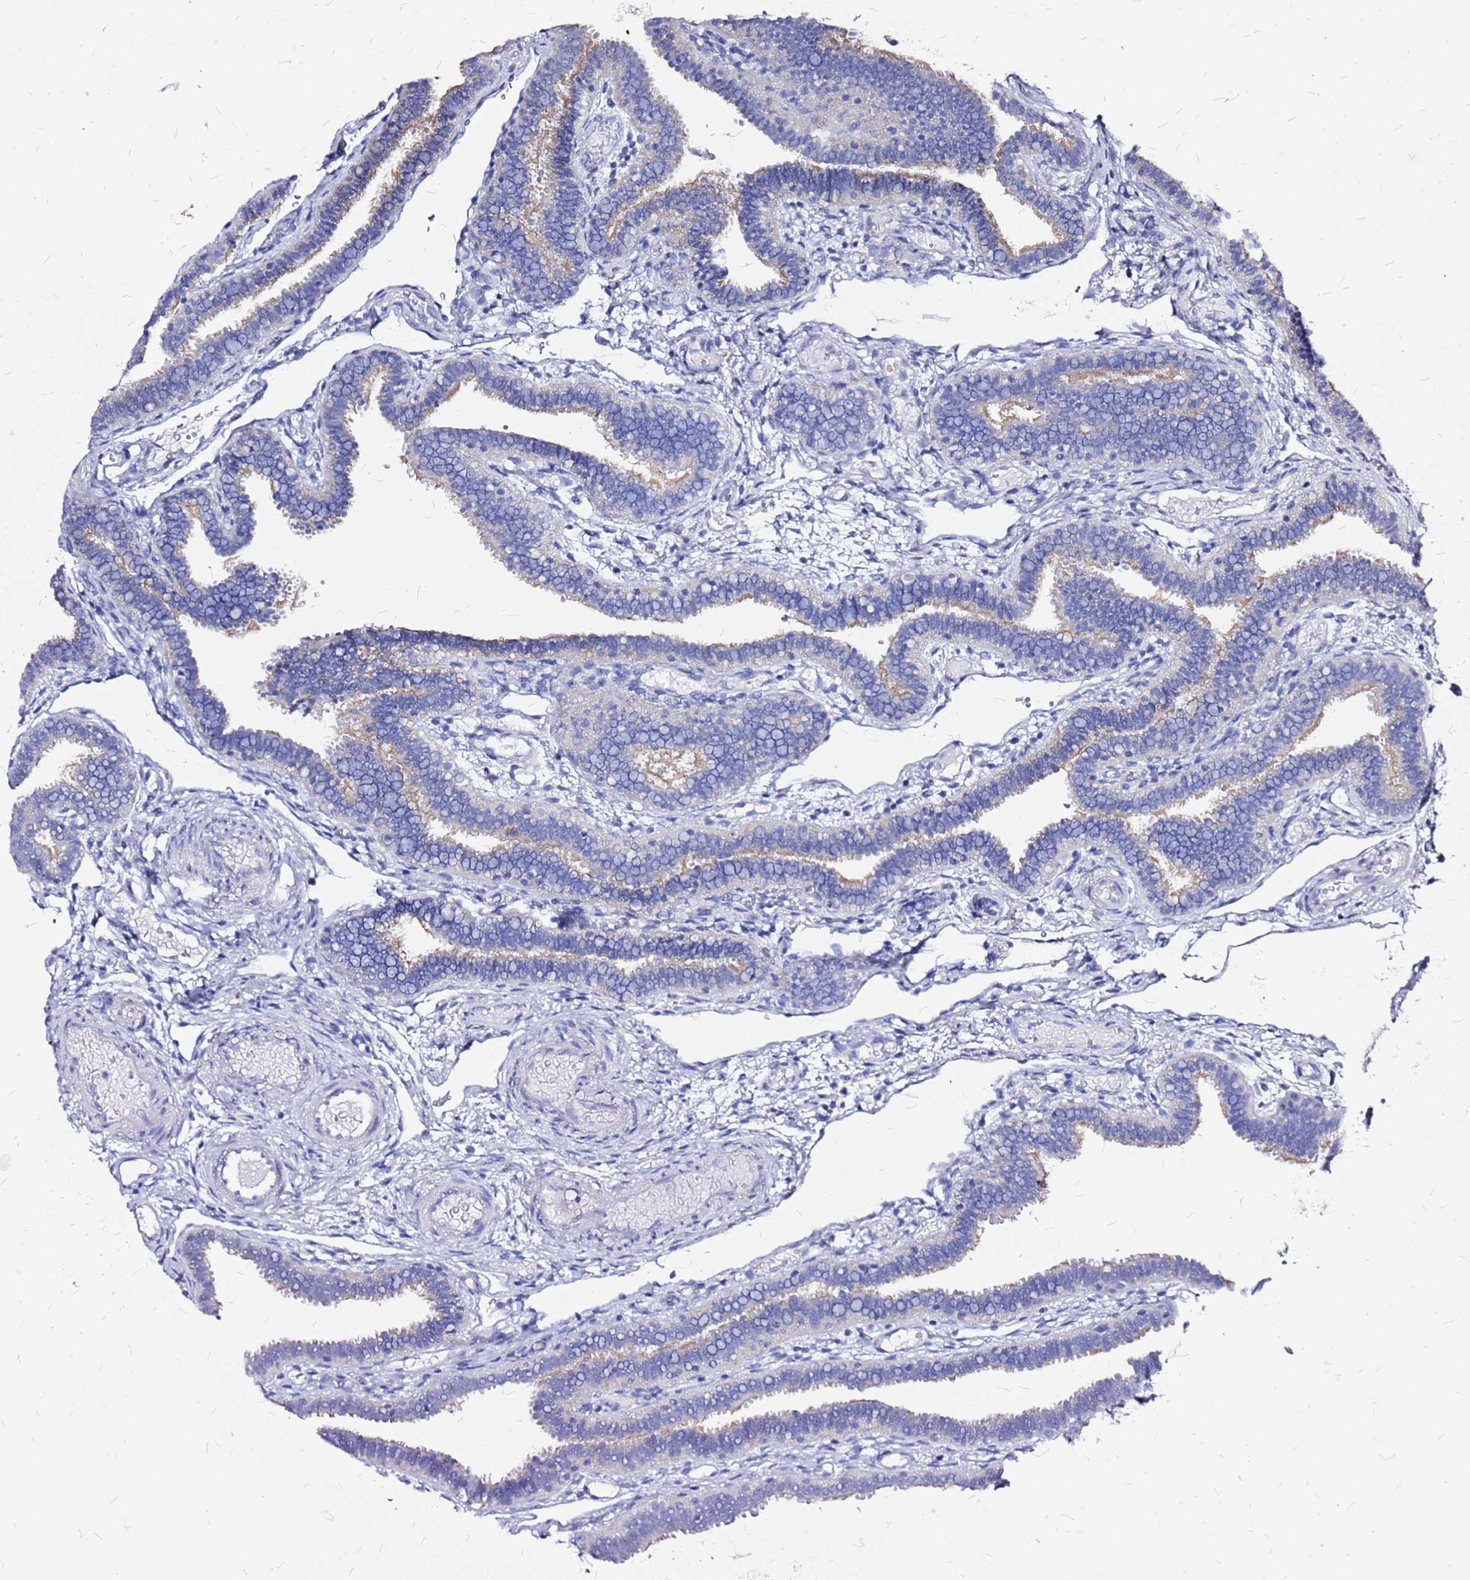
{"staining": {"intensity": "moderate", "quantity": "<25%", "location": "cytoplasmic/membranous"}, "tissue": "fallopian tube", "cell_type": "Glandular cells", "image_type": "normal", "snomed": [{"axis": "morphology", "description": "Normal tissue, NOS"}, {"axis": "topography", "description": "Fallopian tube"}], "caption": "This is a histology image of immunohistochemistry (IHC) staining of normal fallopian tube, which shows moderate staining in the cytoplasmic/membranous of glandular cells.", "gene": "CASD1", "patient": {"sex": "female", "age": 37}}